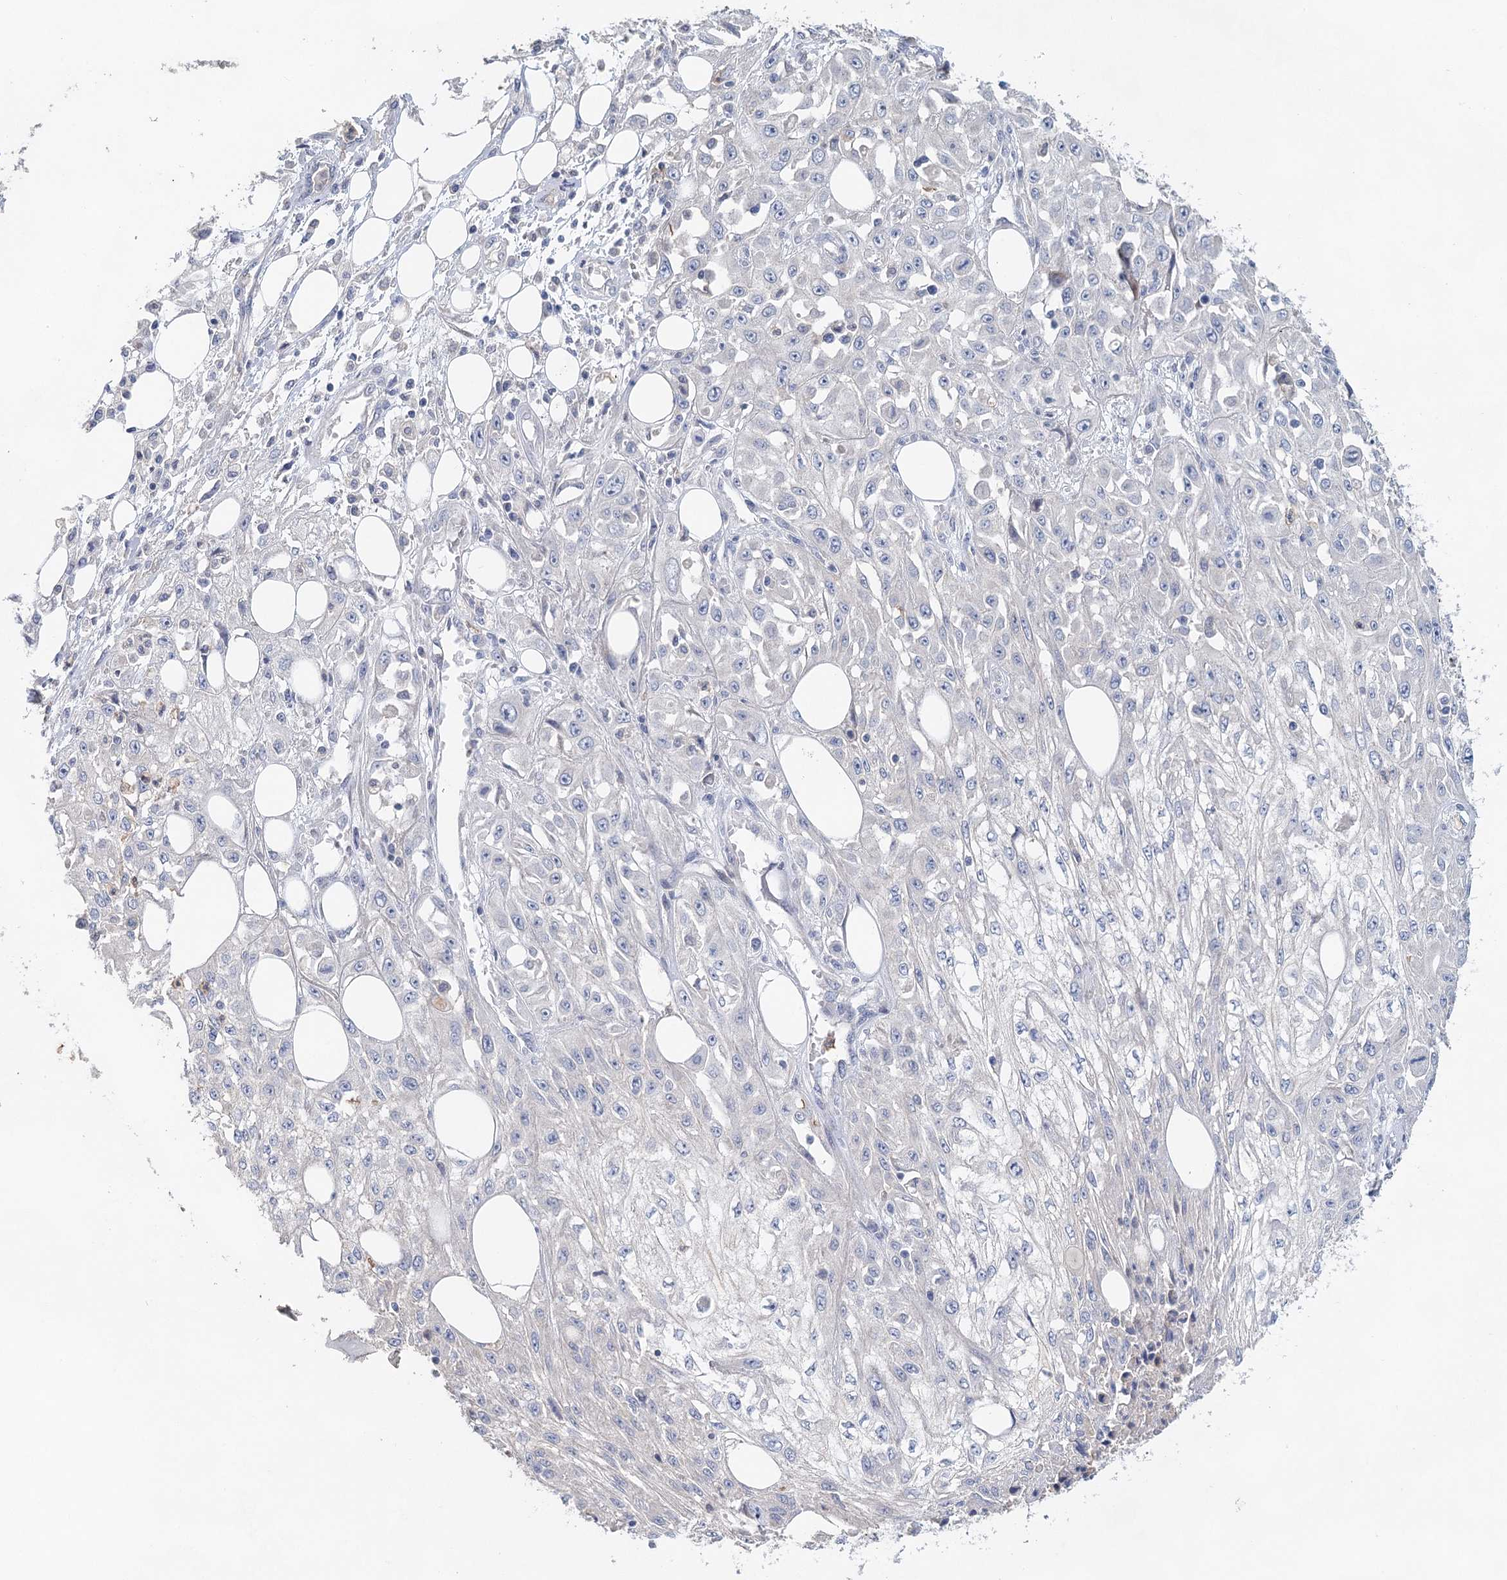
{"staining": {"intensity": "negative", "quantity": "none", "location": "none"}, "tissue": "skin cancer", "cell_type": "Tumor cells", "image_type": "cancer", "snomed": [{"axis": "morphology", "description": "Squamous cell carcinoma, NOS"}, {"axis": "morphology", "description": "Squamous cell carcinoma, metastatic, NOS"}, {"axis": "topography", "description": "Skin"}, {"axis": "topography", "description": "Lymph node"}], "caption": "A micrograph of human skin cancer is negative for staining in tumor cells.", "gene": "MYL6B", "patient": {"sex": "male", "age": 75}}